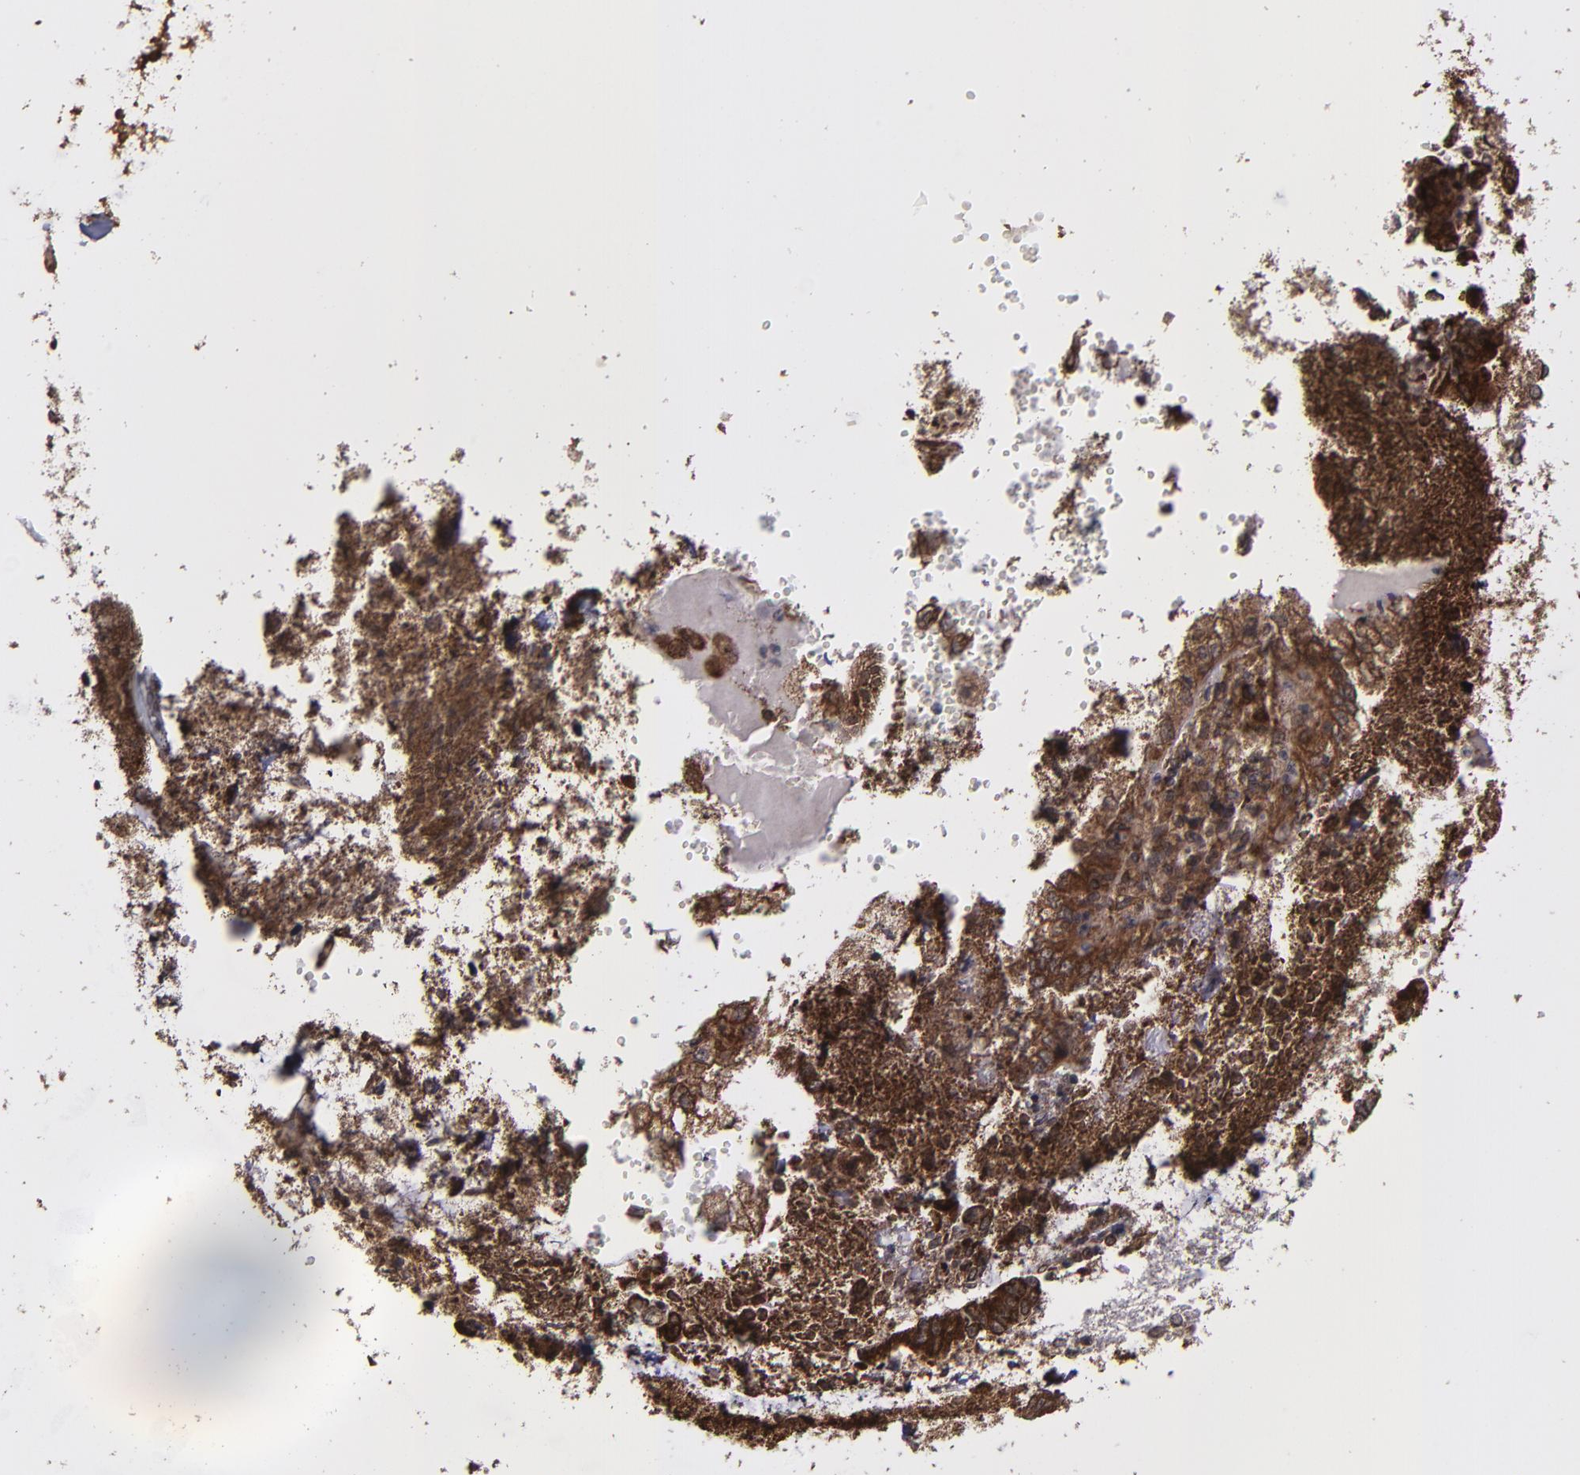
{"staining": {"intensity": "strong", "quantity": ">75%", "location": "cytoplasmic/membranous,nuclear"}, "tissue": "skin cancer", "cell_type": "Tumor cells", "image_type": "cancer", "snomed": [{"axis": "morphology", "description": "Normal tissue, NOS"}, {"axis": "morphology", "description": "Basal cell carcinoma"}, {"axis": "topography", "description": "Skin"}], "caption": "Skin cancer (basal cell carcinoma) was stained to show a protein in brown. There is high levels of strong cytoplasmic/membranous and nuclear staining in about >75% of tumor cells.", "gene": "EIF4ENIF1", "patient": {"sex": "male", "age": 63}}